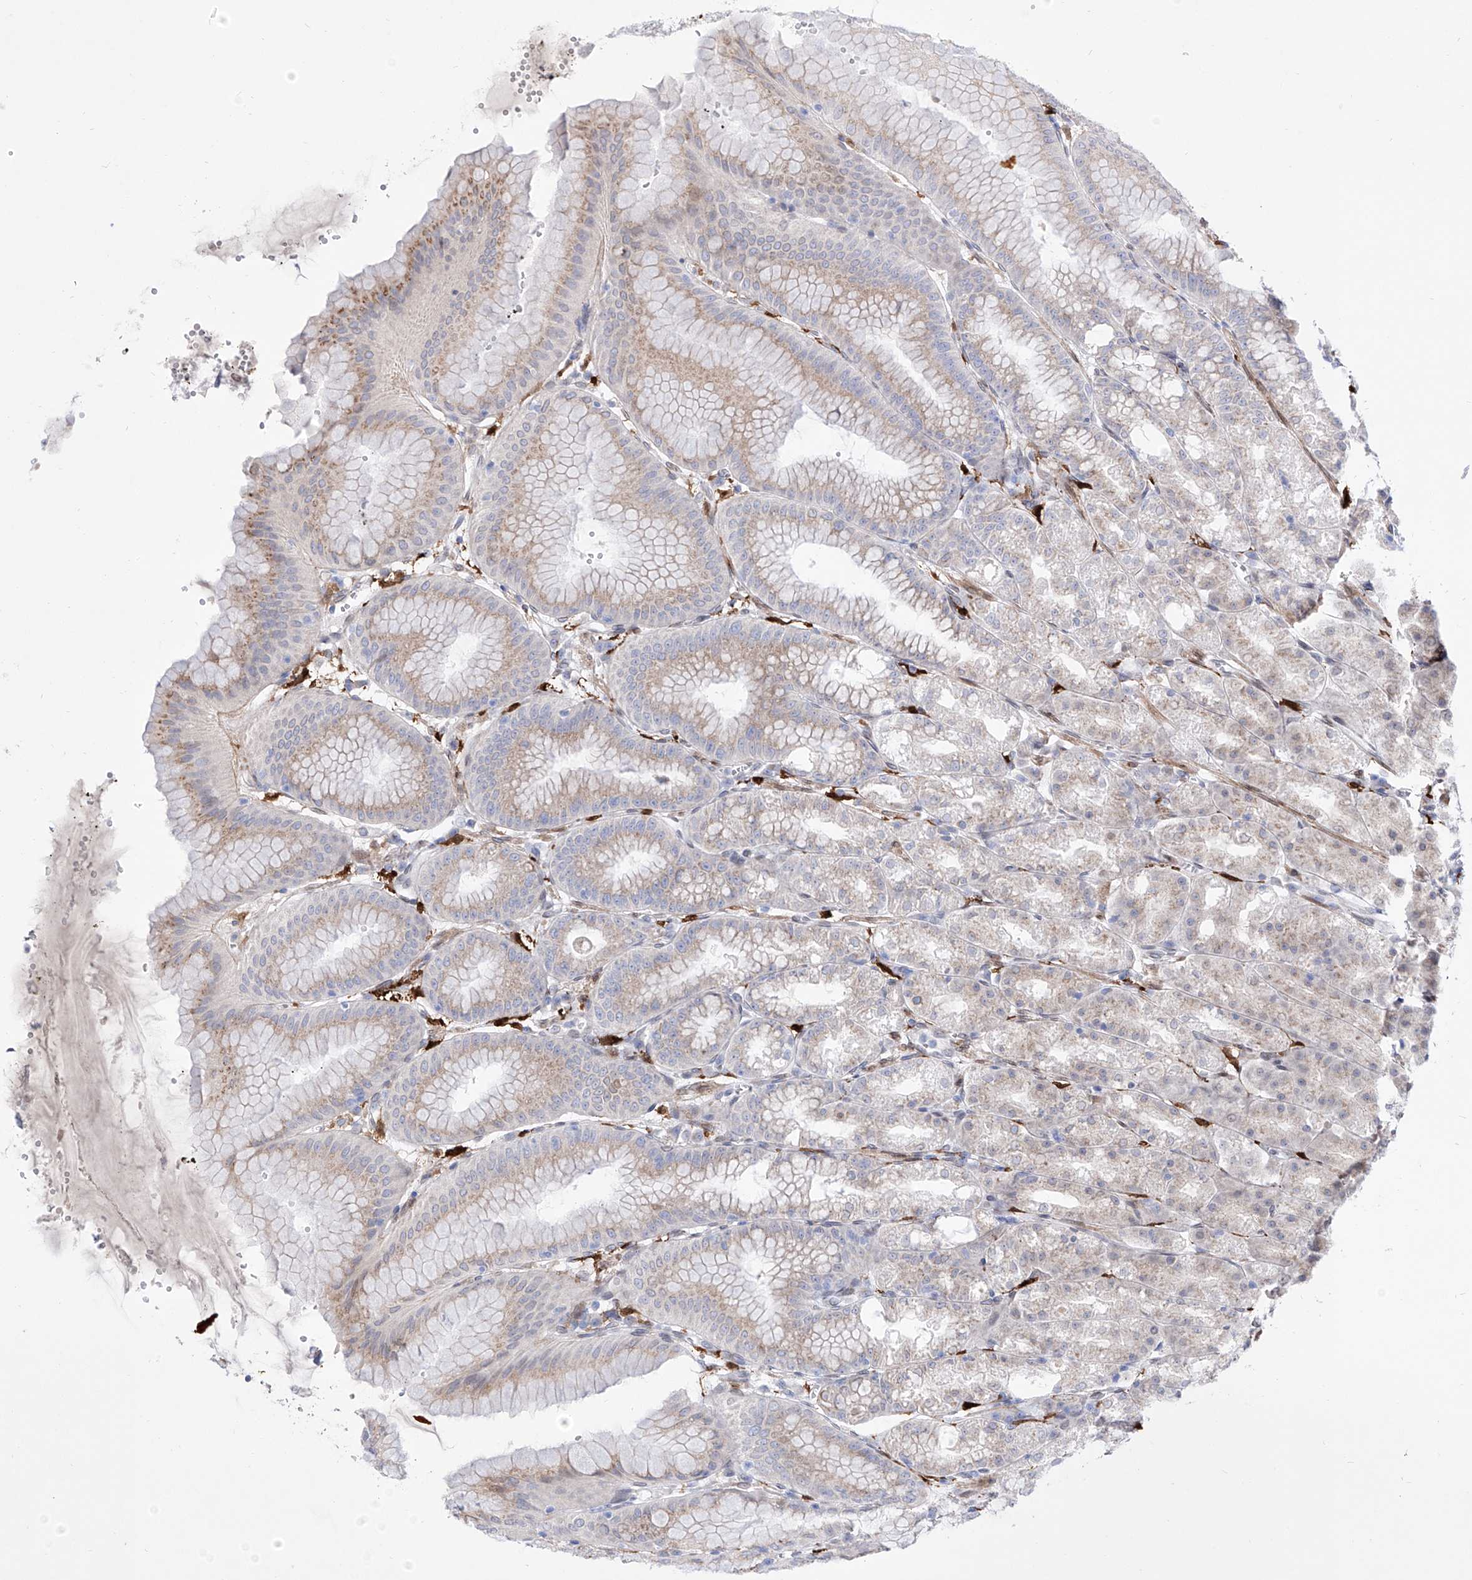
{"staining": {"intensity": "moderate", "quantity": "<25%", "location": "cytoplasmic/membranous"}, "tissue": "stomach", "cell_type": "Glandular cells", "image_type": "normal", "snomed": [{"axis": "morphology", "description": "Normal tissue, NOS"}, {"axis": "topography", "description": "Stomach, lower"}], "caption": "IHC photomicrograph of unremarkable stomach: stomach stained using immunohistochemistry (IHC) demonstrates low levels of moderate protein expression localized specifically in the cytoplasmic/membranous of glandular cells, appearing as a cytoplasmic/membranous brown color.", "gene": "LCLAT1", "patient": {"sex": "male", "age": 71}}